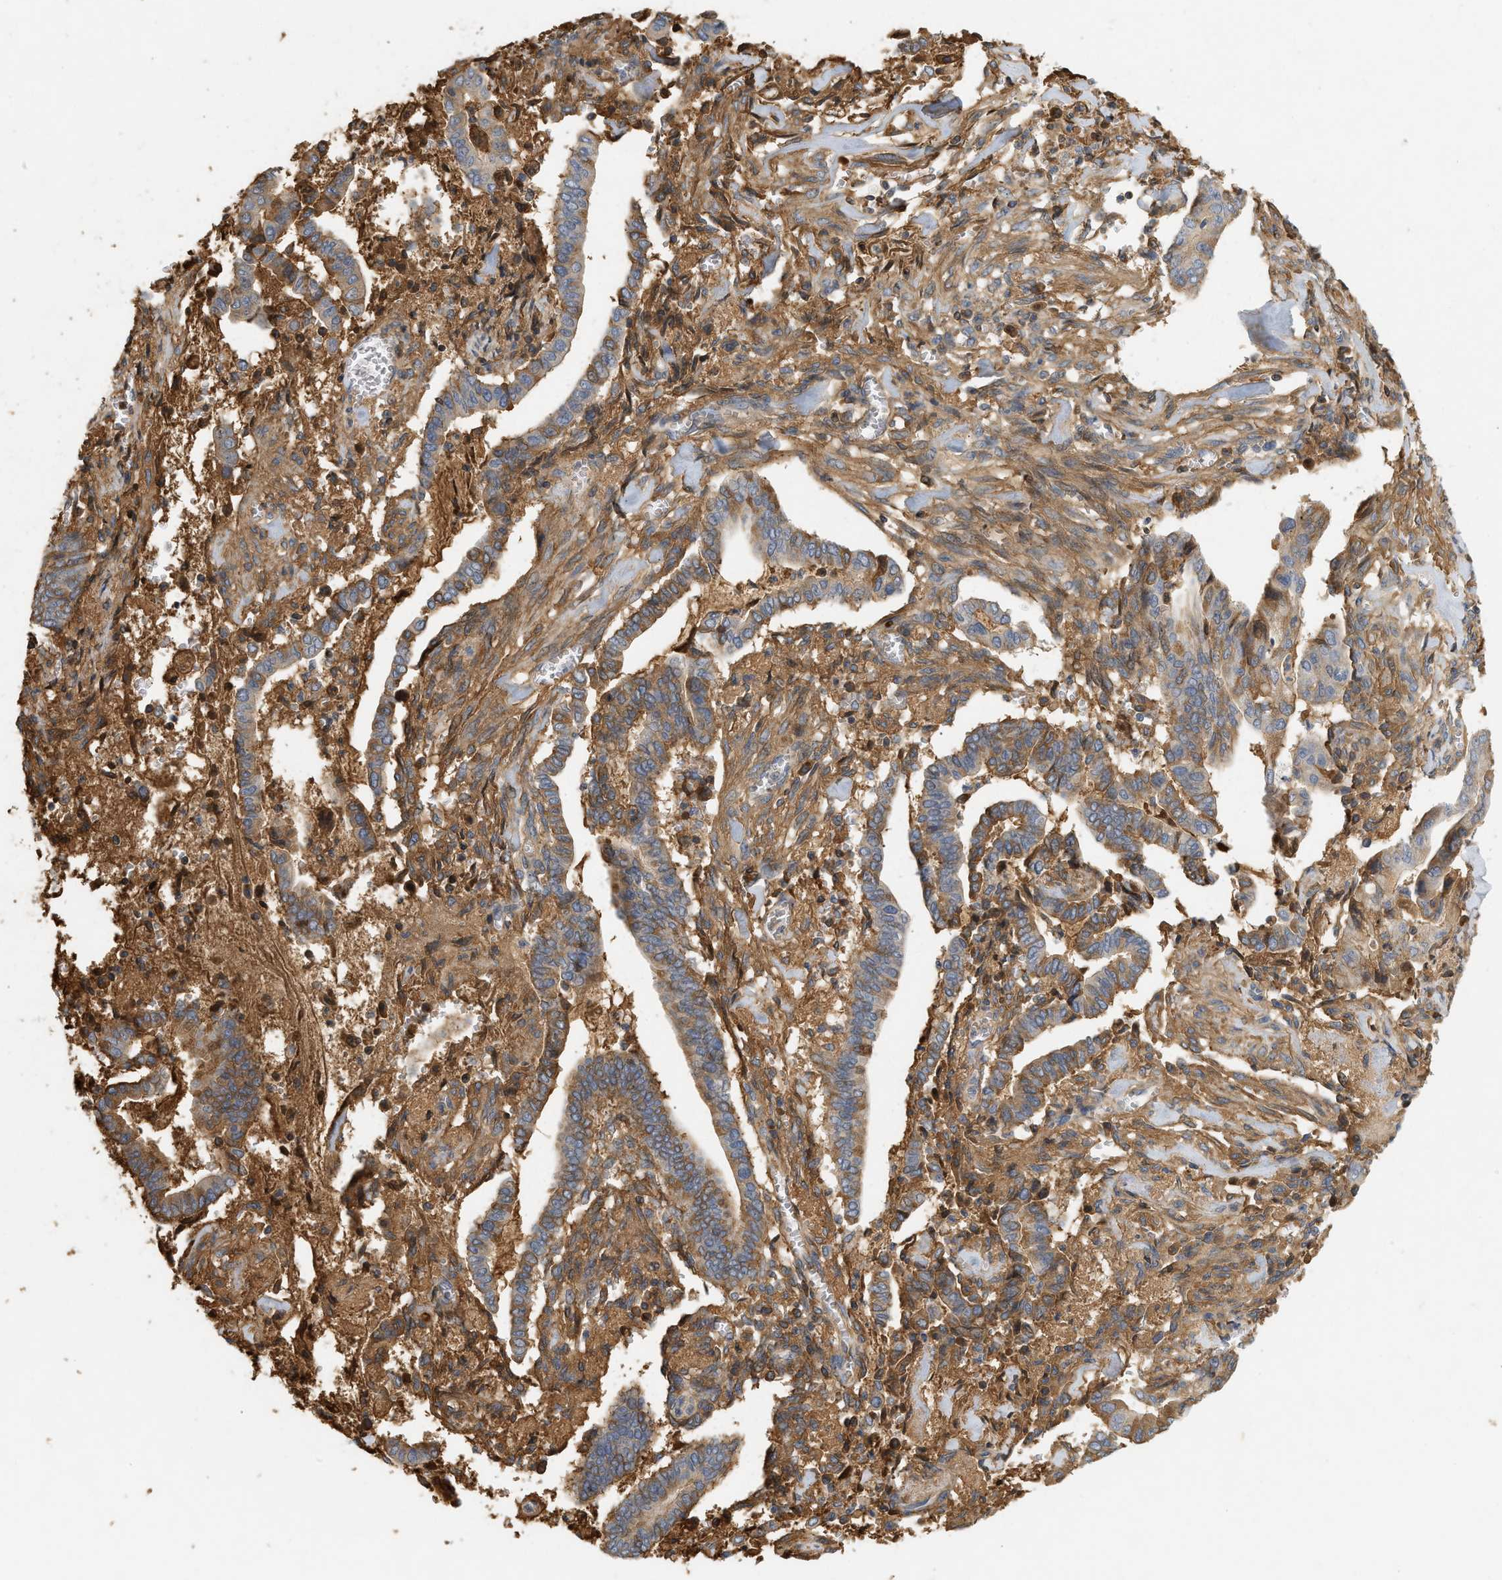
{"staining": {"intensity": "moderate", "quantity": "25%-75%", "location": "cytoplasmic/membranous"}, "tissue": "cervical cancer", "cell_type": "Tumor cells", "image_type": "cancer", "snomed": [{"axis": "morphology", "description": "Adenocarcinoma, NOS"}, {"axis": "topography", "description": "Cervix"}], "caption": "Protein analysis of cervical adenocarcinoma tissue demonstrates moderate cytoplasmic/membranous positivity in approximately 25%-75% of tumor cells.", "gene": "F8", "patient": {"sex": "female", "age": 44}}